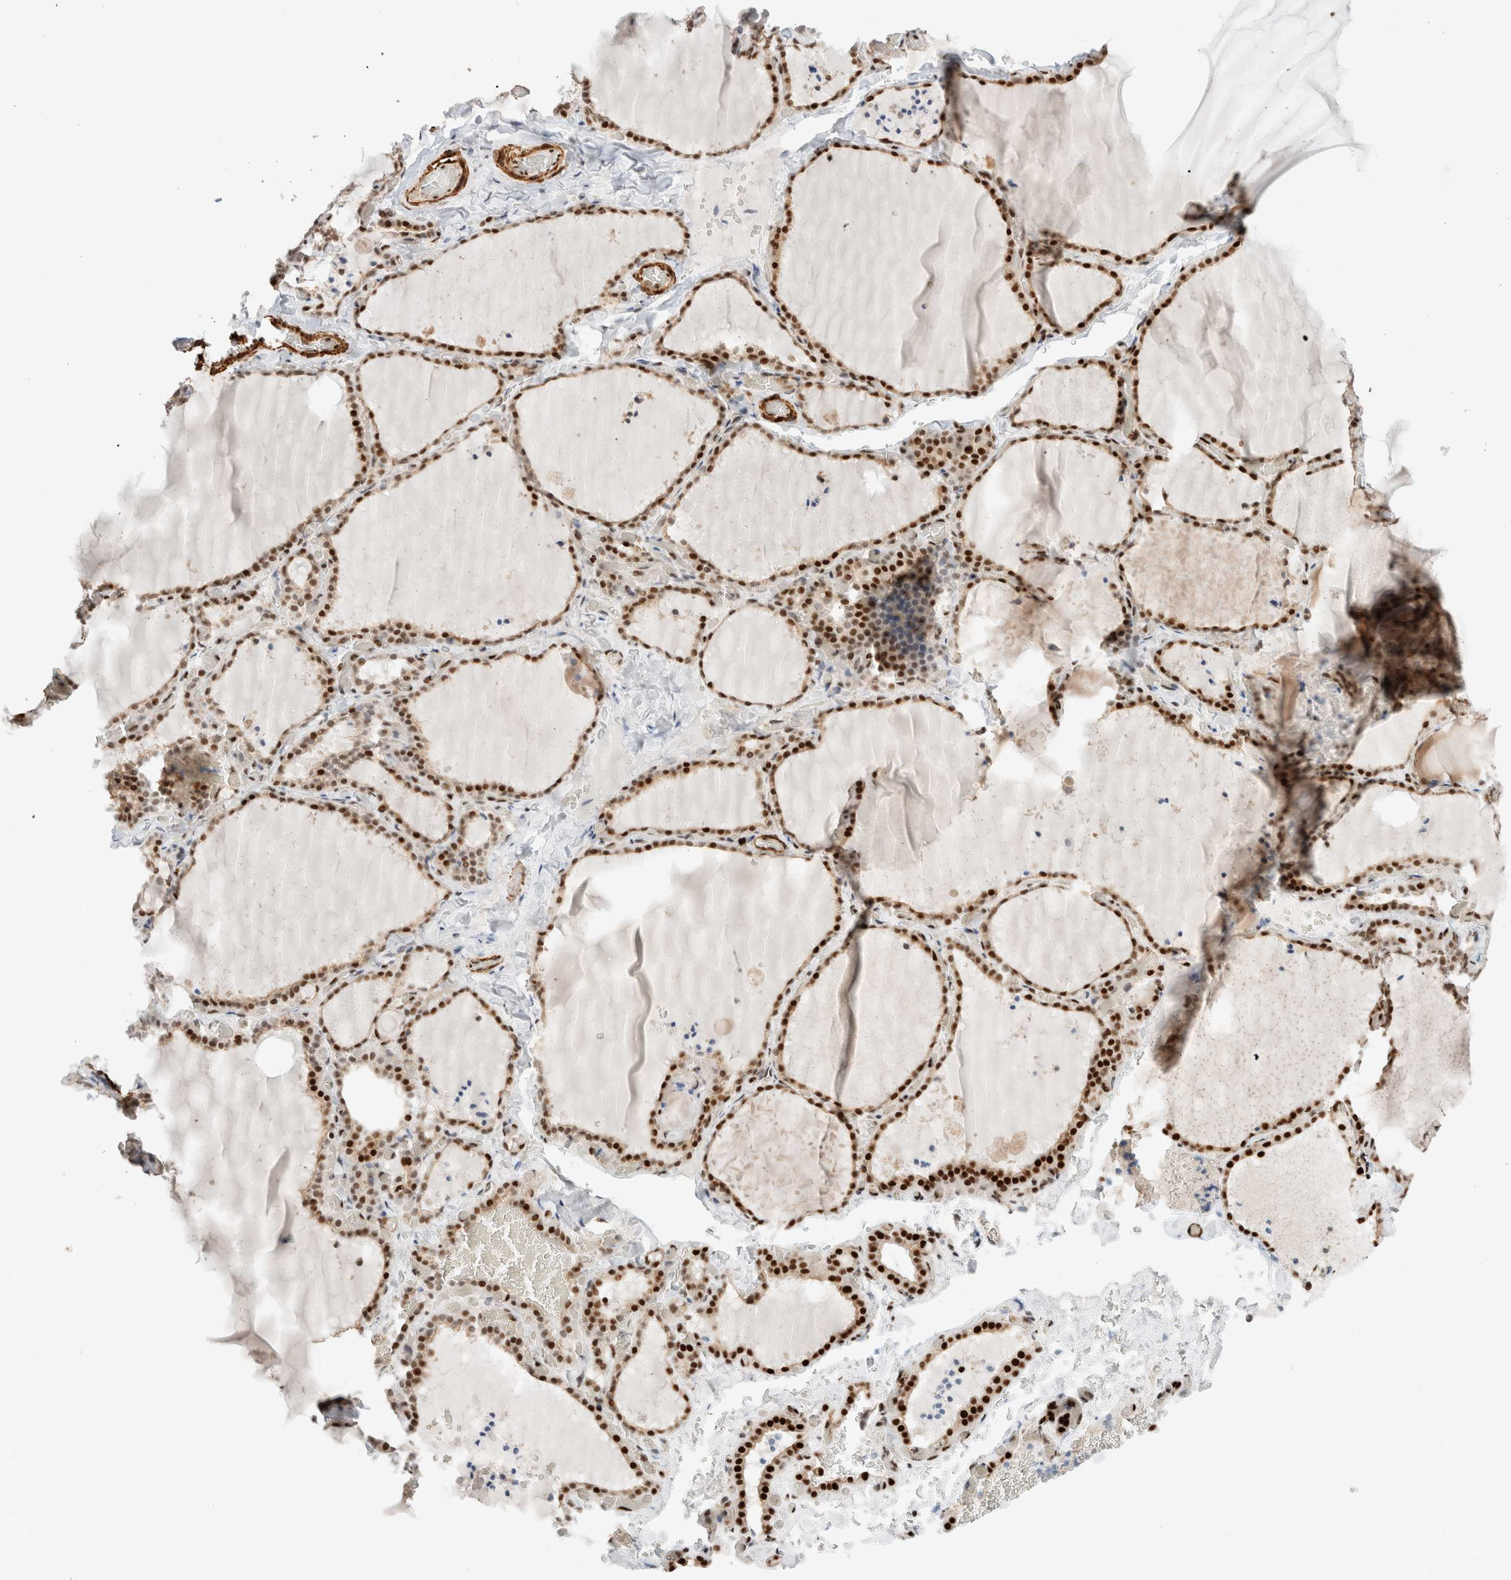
{"staining": {"intensity": "strong", "quantity": "25%-75%", "location": "nuclear"}, "tissue": "thyroid gland", "cell_type": "Glandular cells", "image_type": "normal", "snomed": [{"axis": "morphology", "description": "Normal tissue, NOS"}, {"axis": "topography", "description": "Thyroid gland"}], "caption": "The histopathology image displays immunohistochemical staining of normal thyroid gland. There is strong nuclear staining is seen in approximately 25%-75% of glandular cells.", "gene": "ID3", "patient": {"sex": "female", "age": 22}}